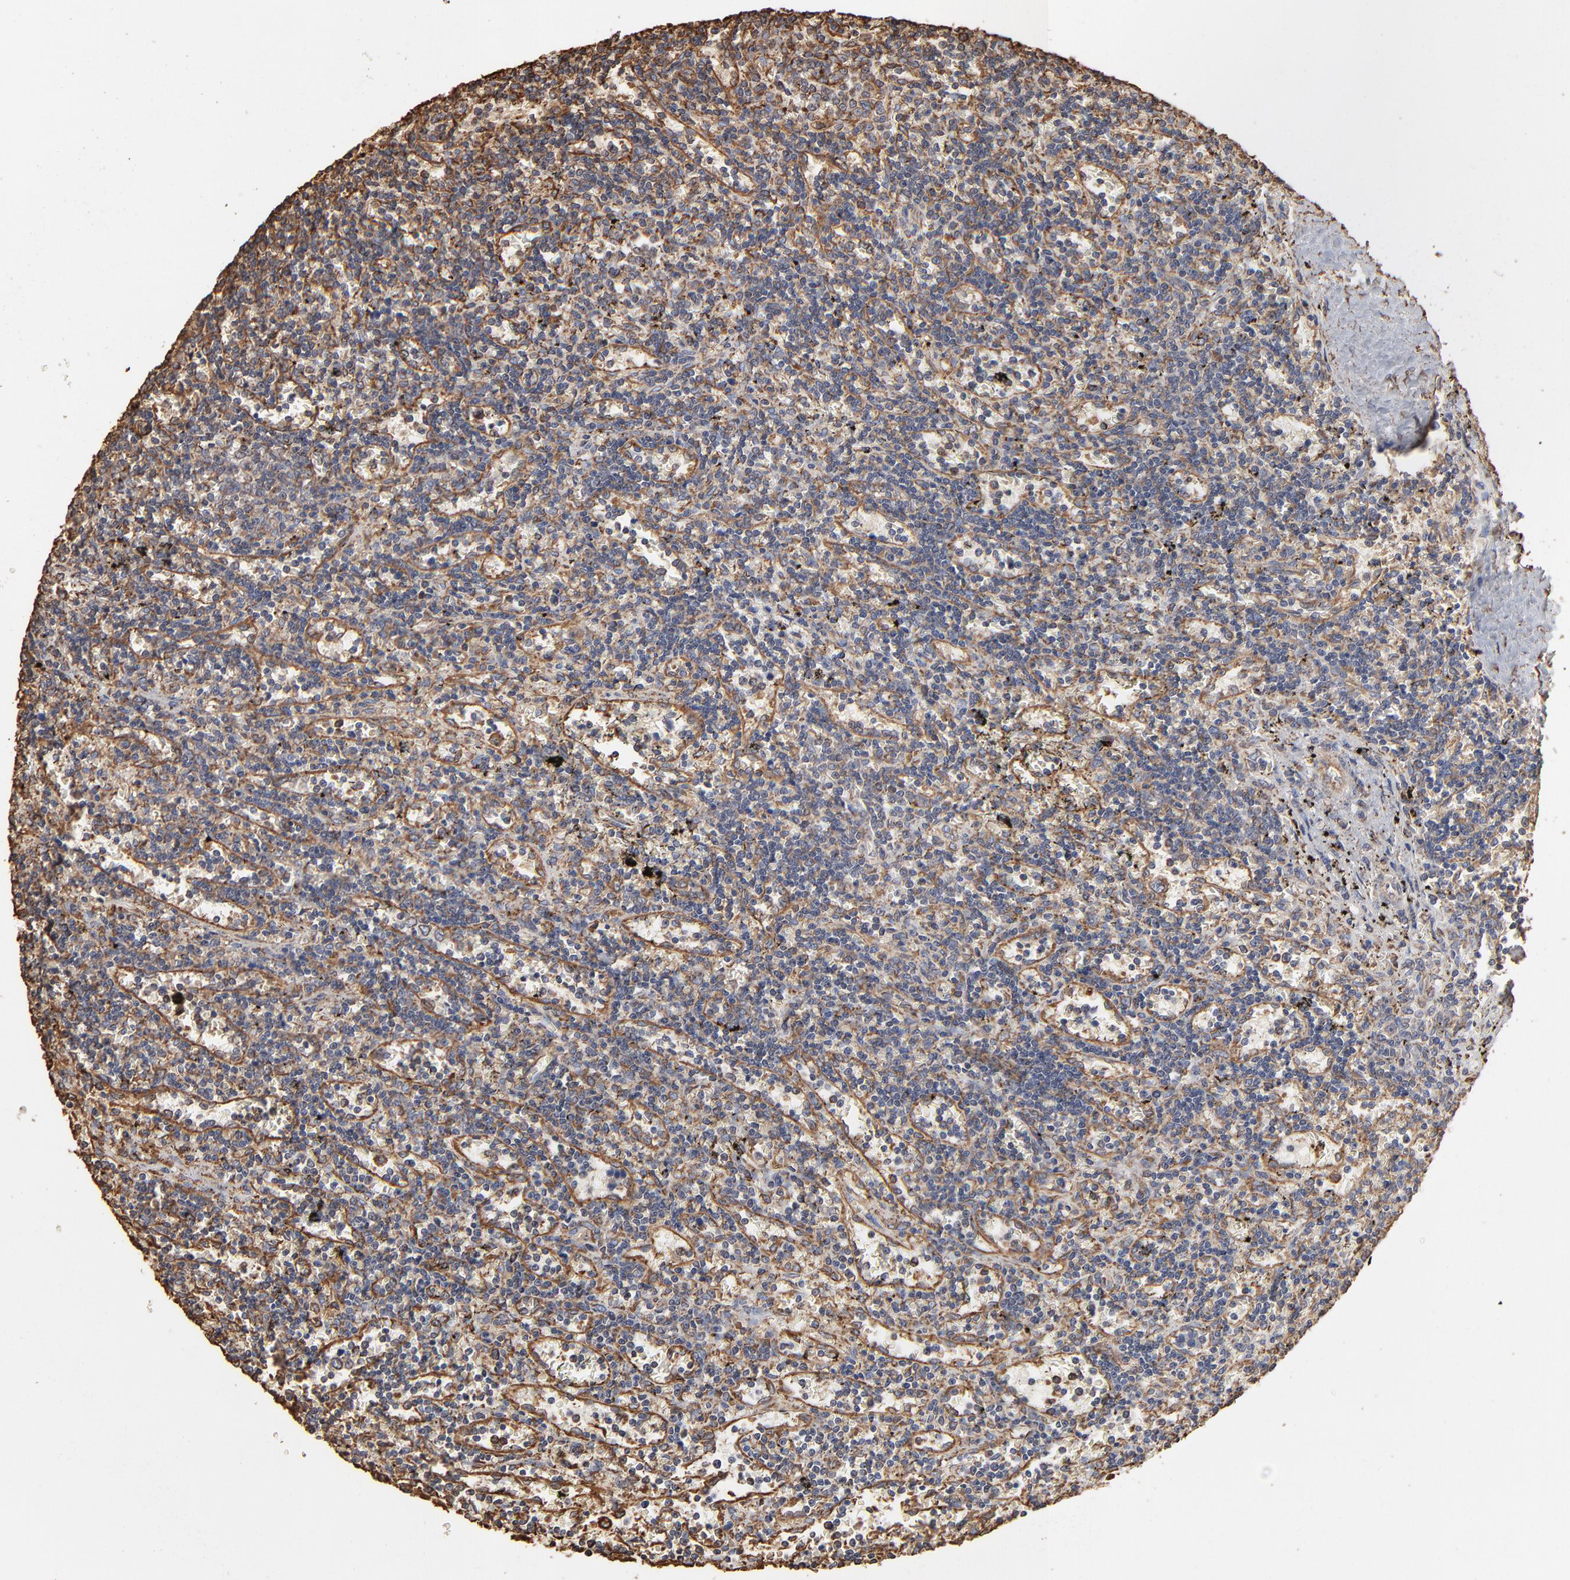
{"staining": {"intensity": "weak", "quantity": "25%-75%", "location": "cytoplasmic/membranous"}, "tissue": "lymphoma", "cell_type": "Tumor cells", "image_type": "cancer", "snomed": [{"axis": "morphology", "description": "Malignant lymphoma, non-Hodgkin's type, Low grade"}, {"axis": "topography", "description": "Spleen"}], "caption": "The image displays a brown stain indicating the presence of a protein in the cytoplasmic/membranous of tumor cells in lymphoma.", "gene": "PDIA3", "patient": {"sex": "male", "age": 60}}